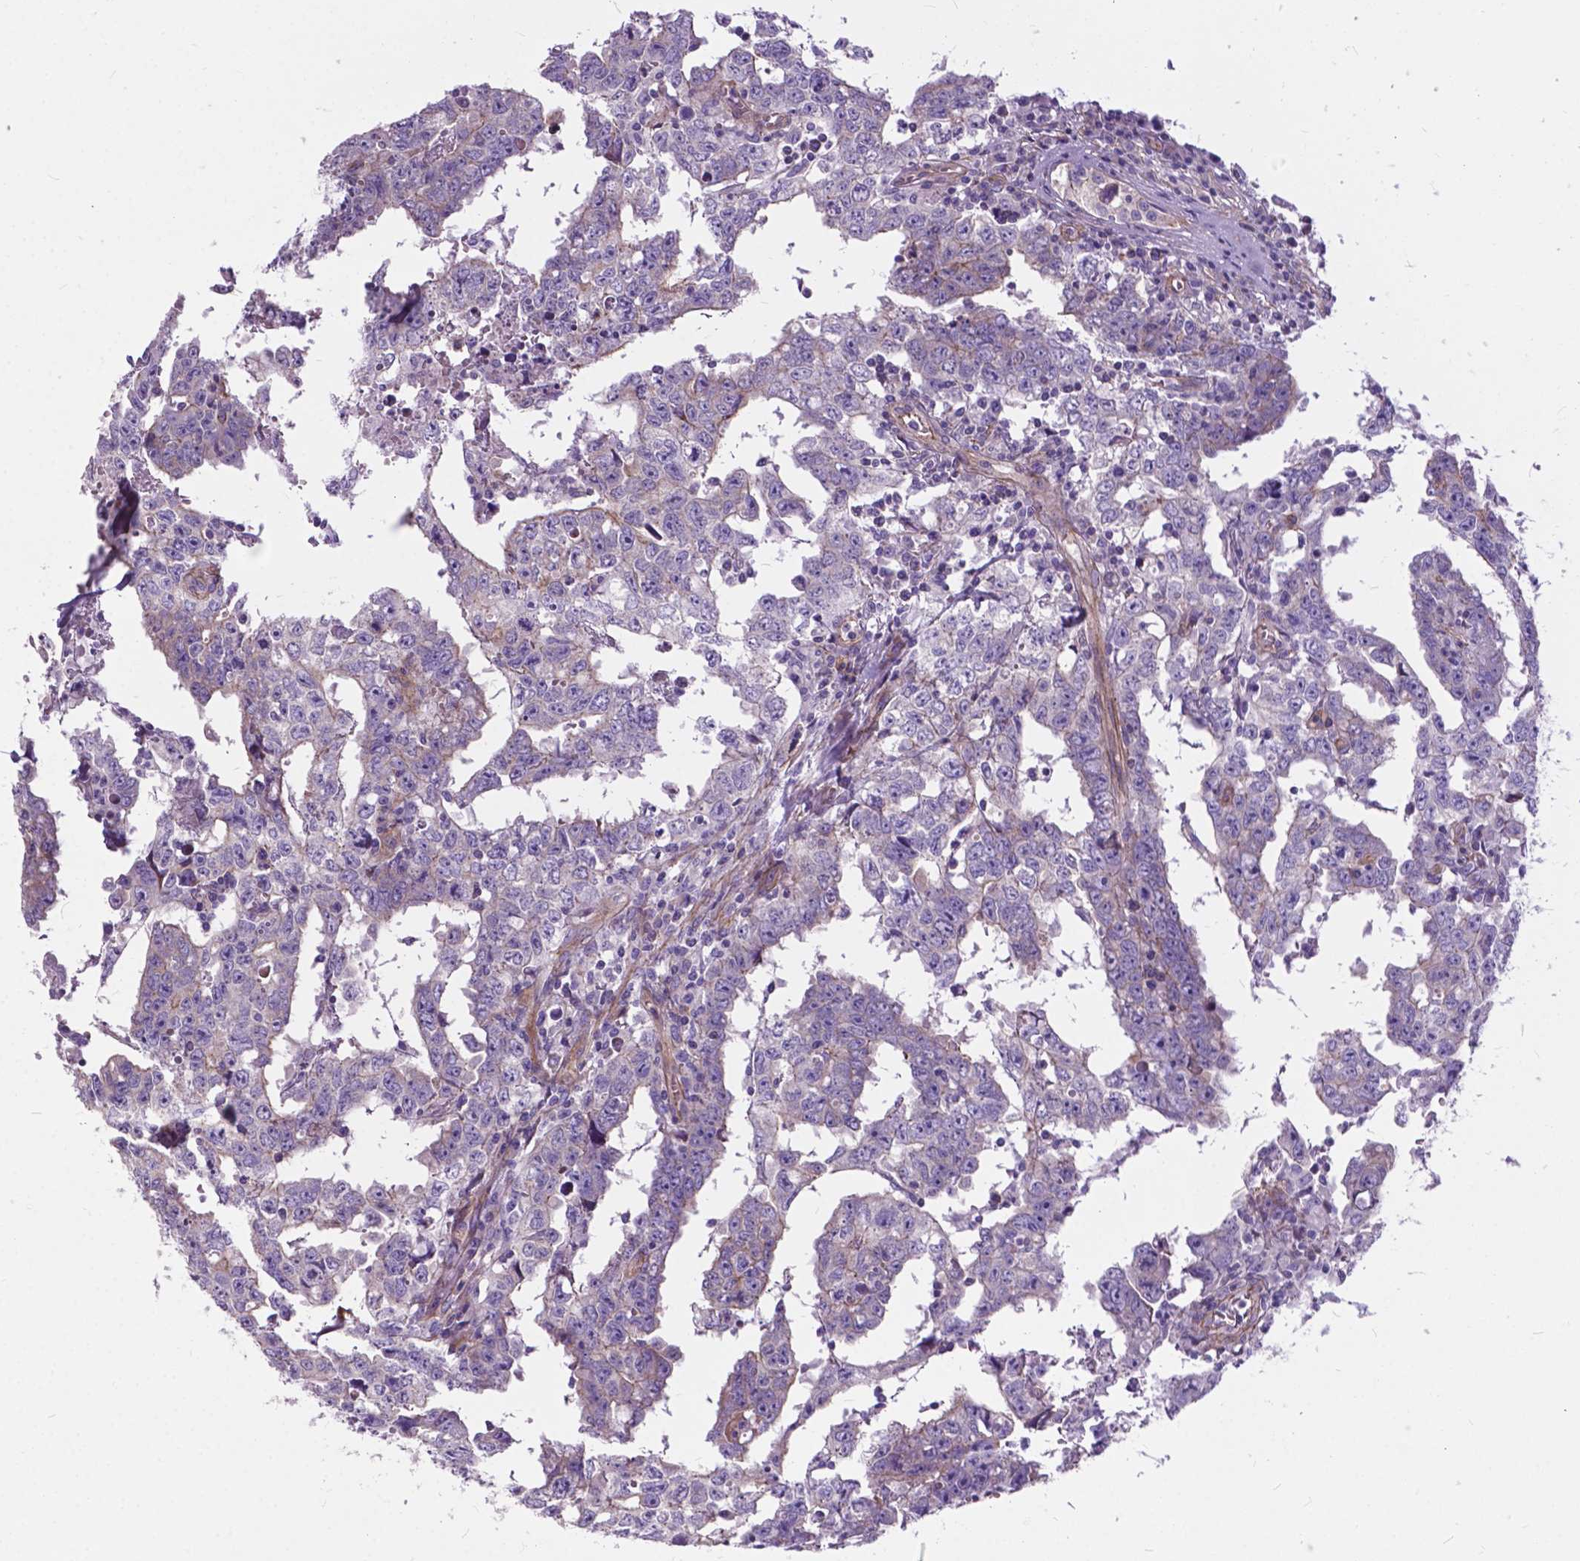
{"staining": {"intensity": "negative", "quantity": "none", "location": "none"}, "tissue": "testis cancer", "cell_type": "Tumor cells", "image_type": "cancer", "snomed": [{"axis": "morphology", "description": "Carcinoma, Embryonal, NOS"}, {"axis": "topography", "description": "Testis"}], "caption": "Tumor cells show no significant staining in embryonal carcinoma (testis).", "gene": "FLT4", "patient": {"sex": "male", "age": 22}}